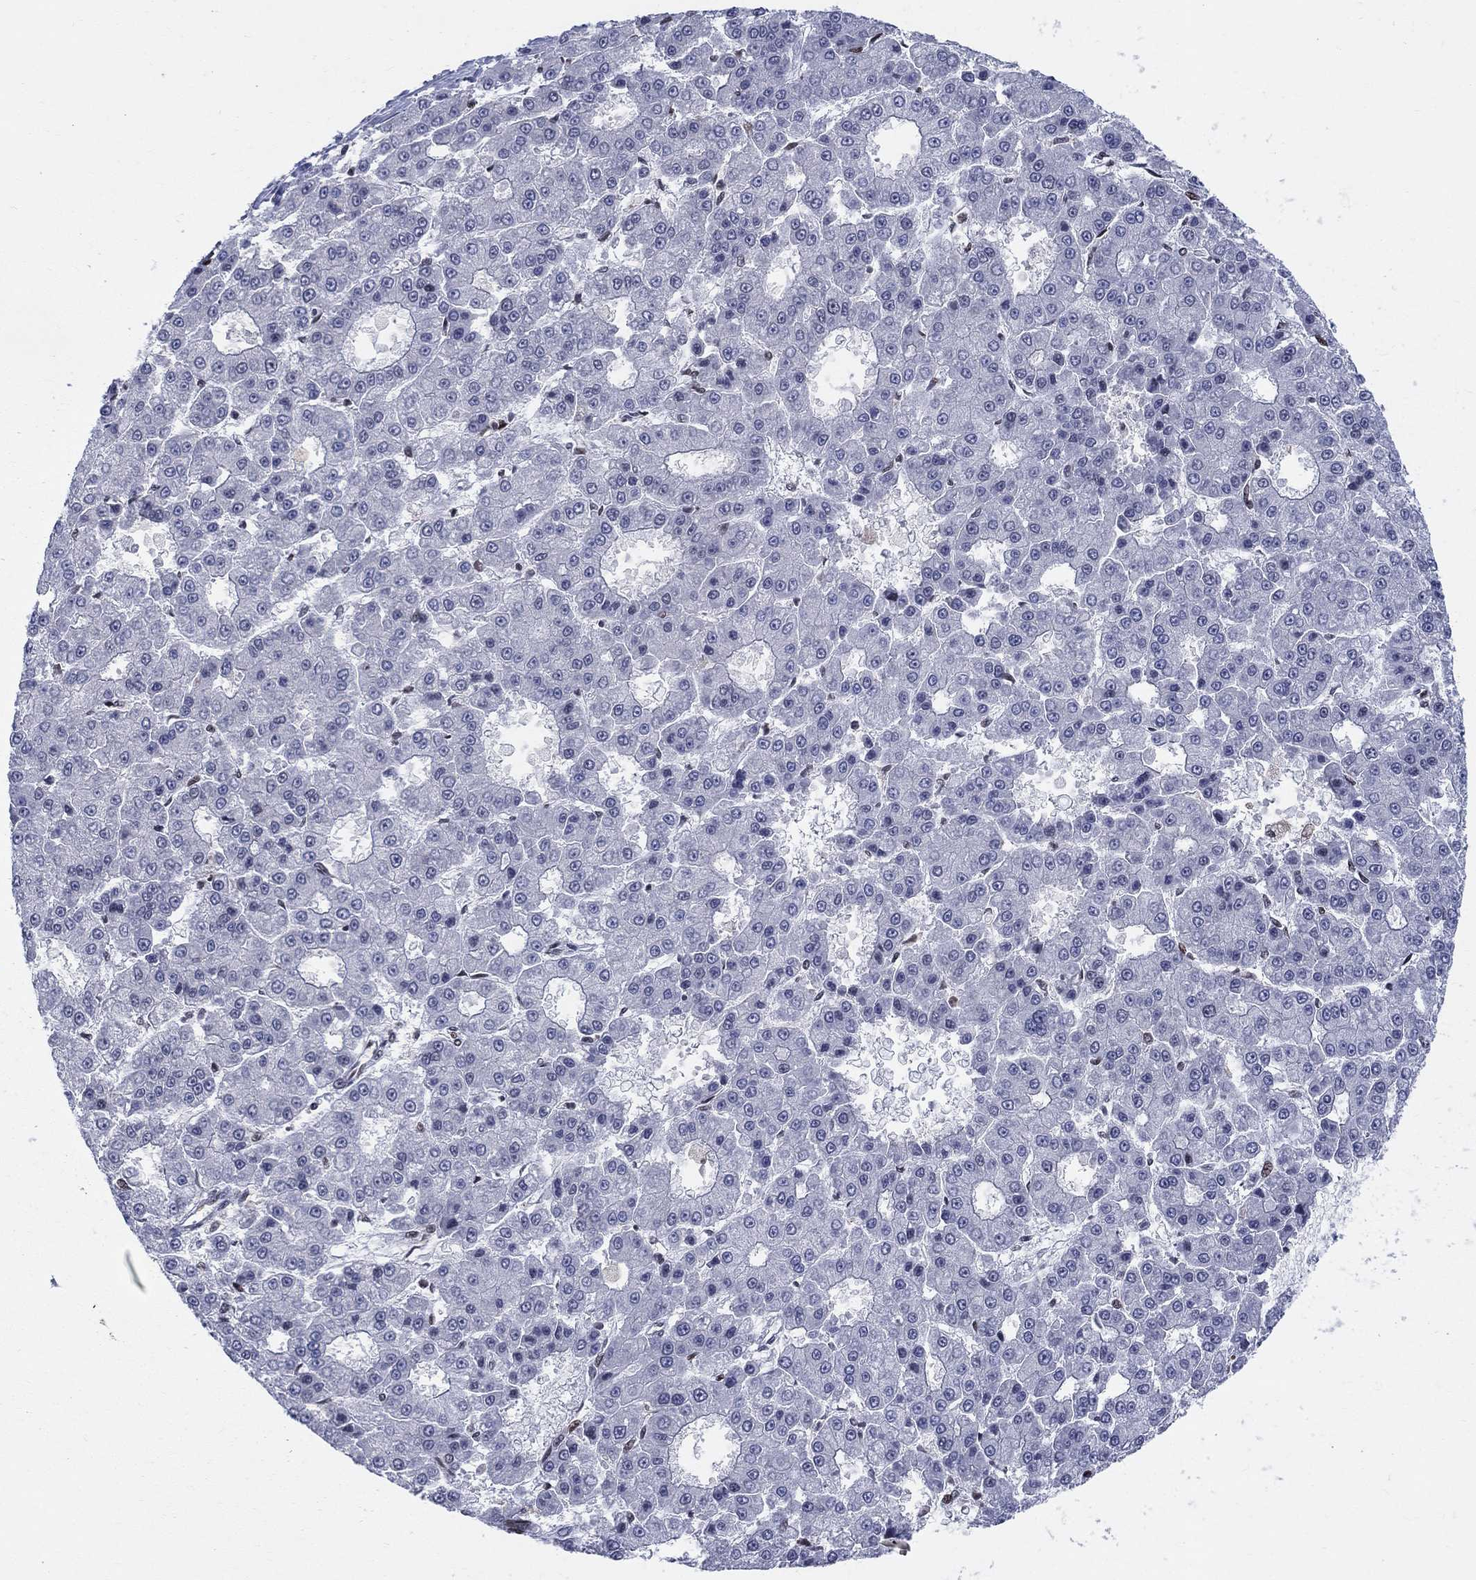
{"staining": {"intensity": "negative", "quantity": "none", "location": "none"}, "tissue": "liver cancer", "cell_type": "Tumor cells", "image_type": "cancer", "snomed": [{"axis": "morphology", "description": "Carcinoma, Hepatocellular, NOS"}, {"axis": "topography", "description": "Liver"}], "caption": "An image of hepatocellular carcinoma (liver) stained for a protein displays no brown staining in tumor cells.", "gene": "ZNHIT3", "patient": {"sex": "male", "age": 70}}